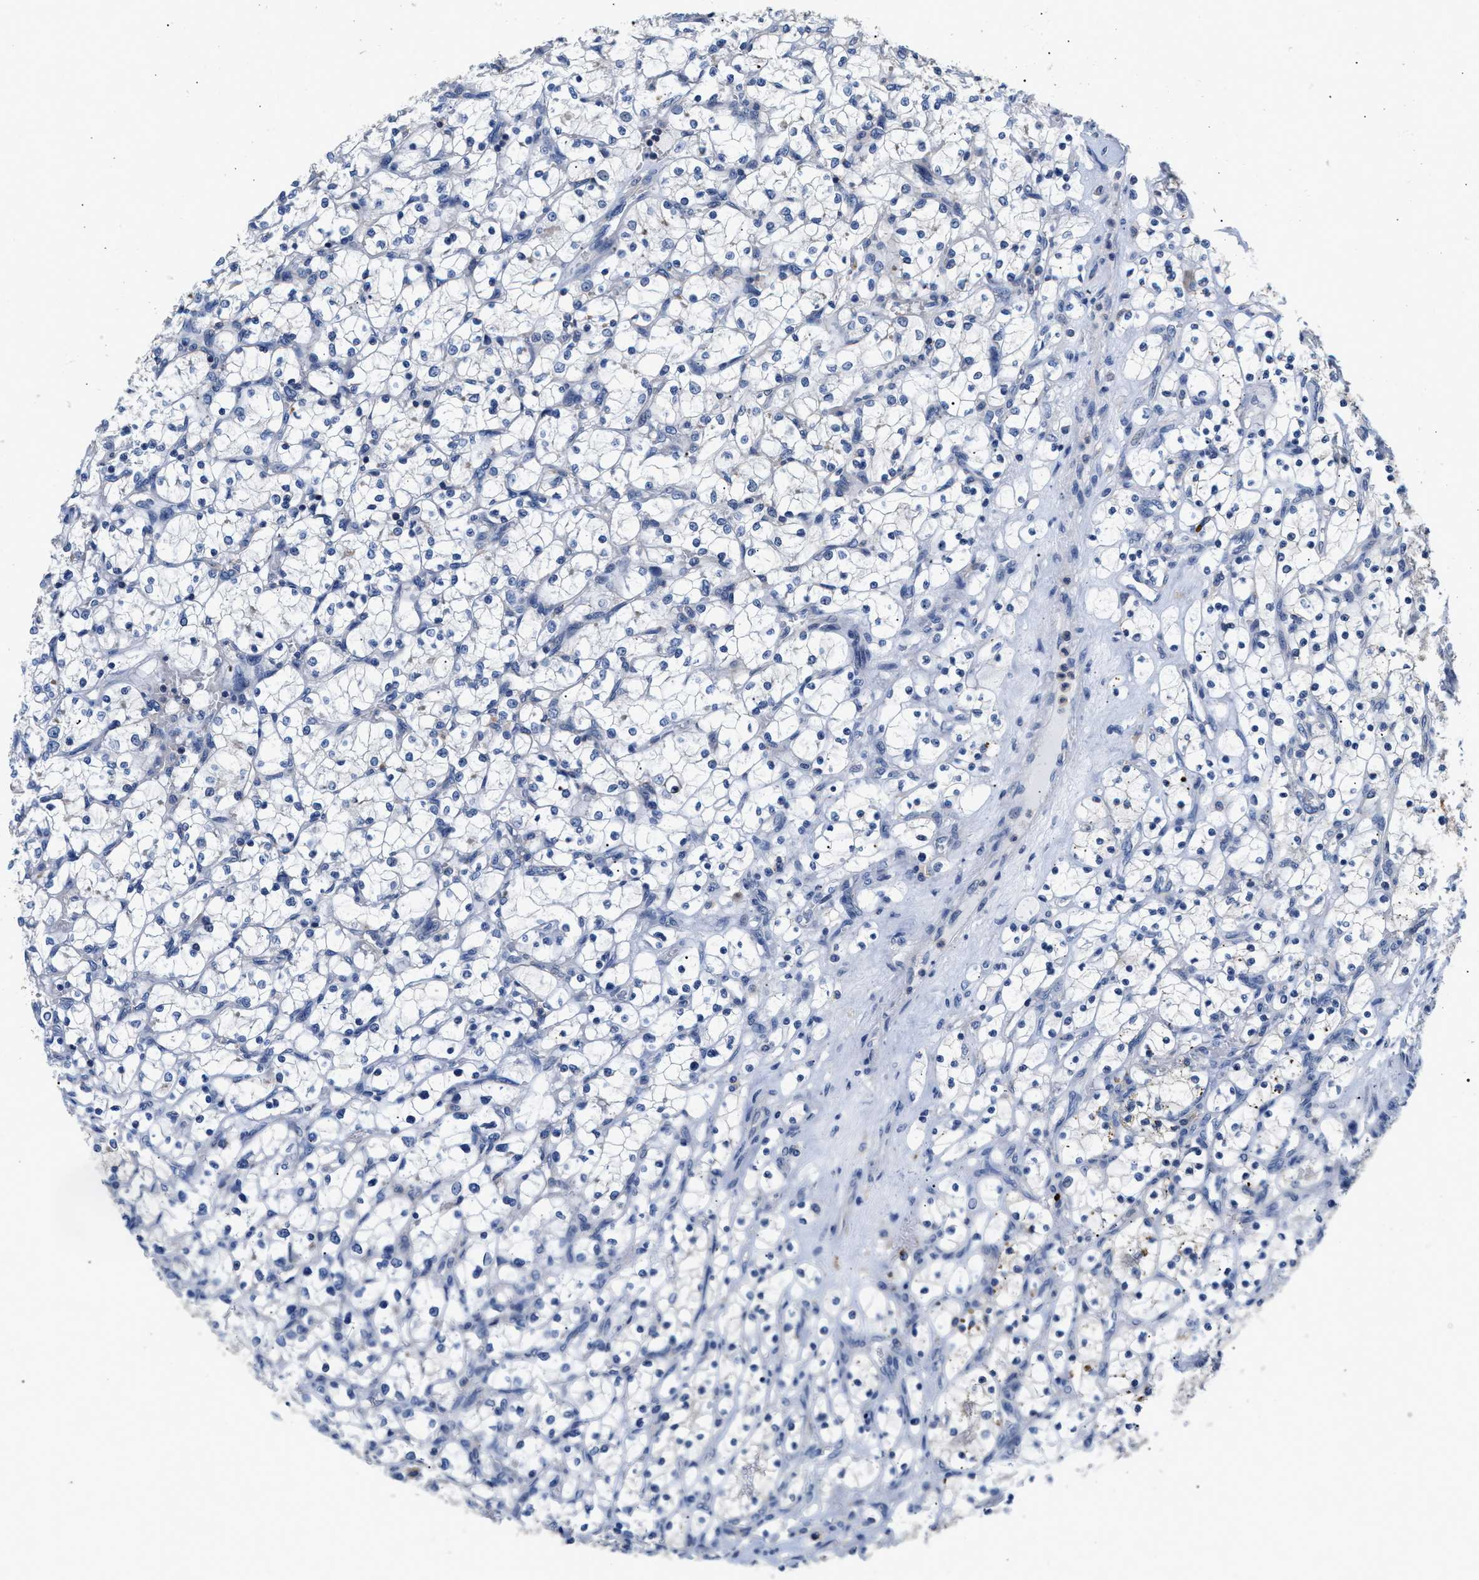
{"staining": {"intensity": "negative", "quantity": "none", "location": "none"}, "tissue": "renal cancer", "cell_type": "Tumor cells", "image_type": "cancer", "snomed": [{"axis": "morphology", "description": "Adenocarcinoma, NOS"}, {"axis": "topography", "description": "Kidney"}], "caption": "An immunohistochemistry histopathology image of adenocarcinoma (renal) is shown. There is no staining in tumor cells of adenocarcinoma (renal).", "gene": "GNAI3", "patient": {"sex": "female", "age": 69}}